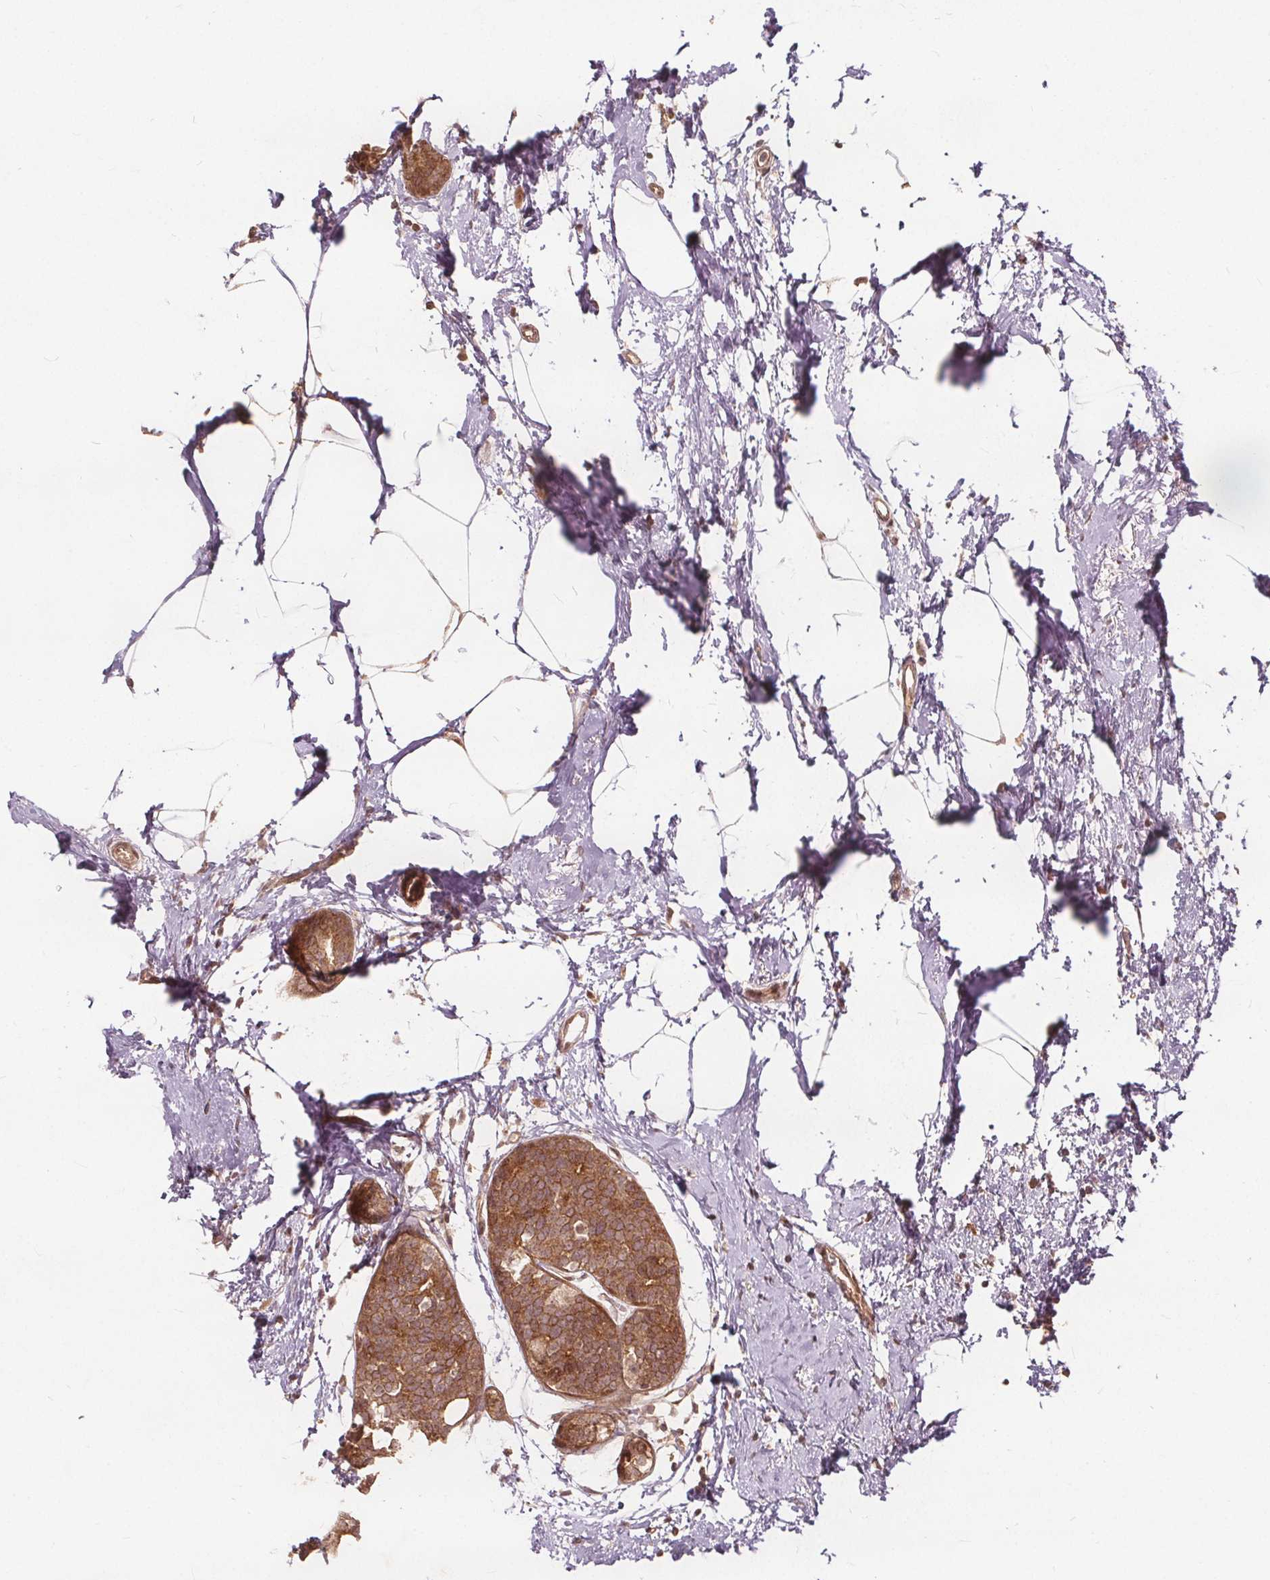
{"staining": {"intensity": "moderate", "quantity": ">75%", "location": "cytoplasmic/membranous"}, "tissue": "breast cancer", "cell_type": "Tumor cells", "image_type": "cancer", "snomed": [{"axis": "morphology", "description": "Duct carcinoma"}, {"axis": "topography", "description": "Breast"}], "caption": "Breast cancer (invasive ductal carcinoma) stained with IHC shows moderate cytoplasmic/membranous expression in approximately >75% of tumor cells.", "gene": "PPP1CB", "patient": {"sex": "female", "age": 40}}